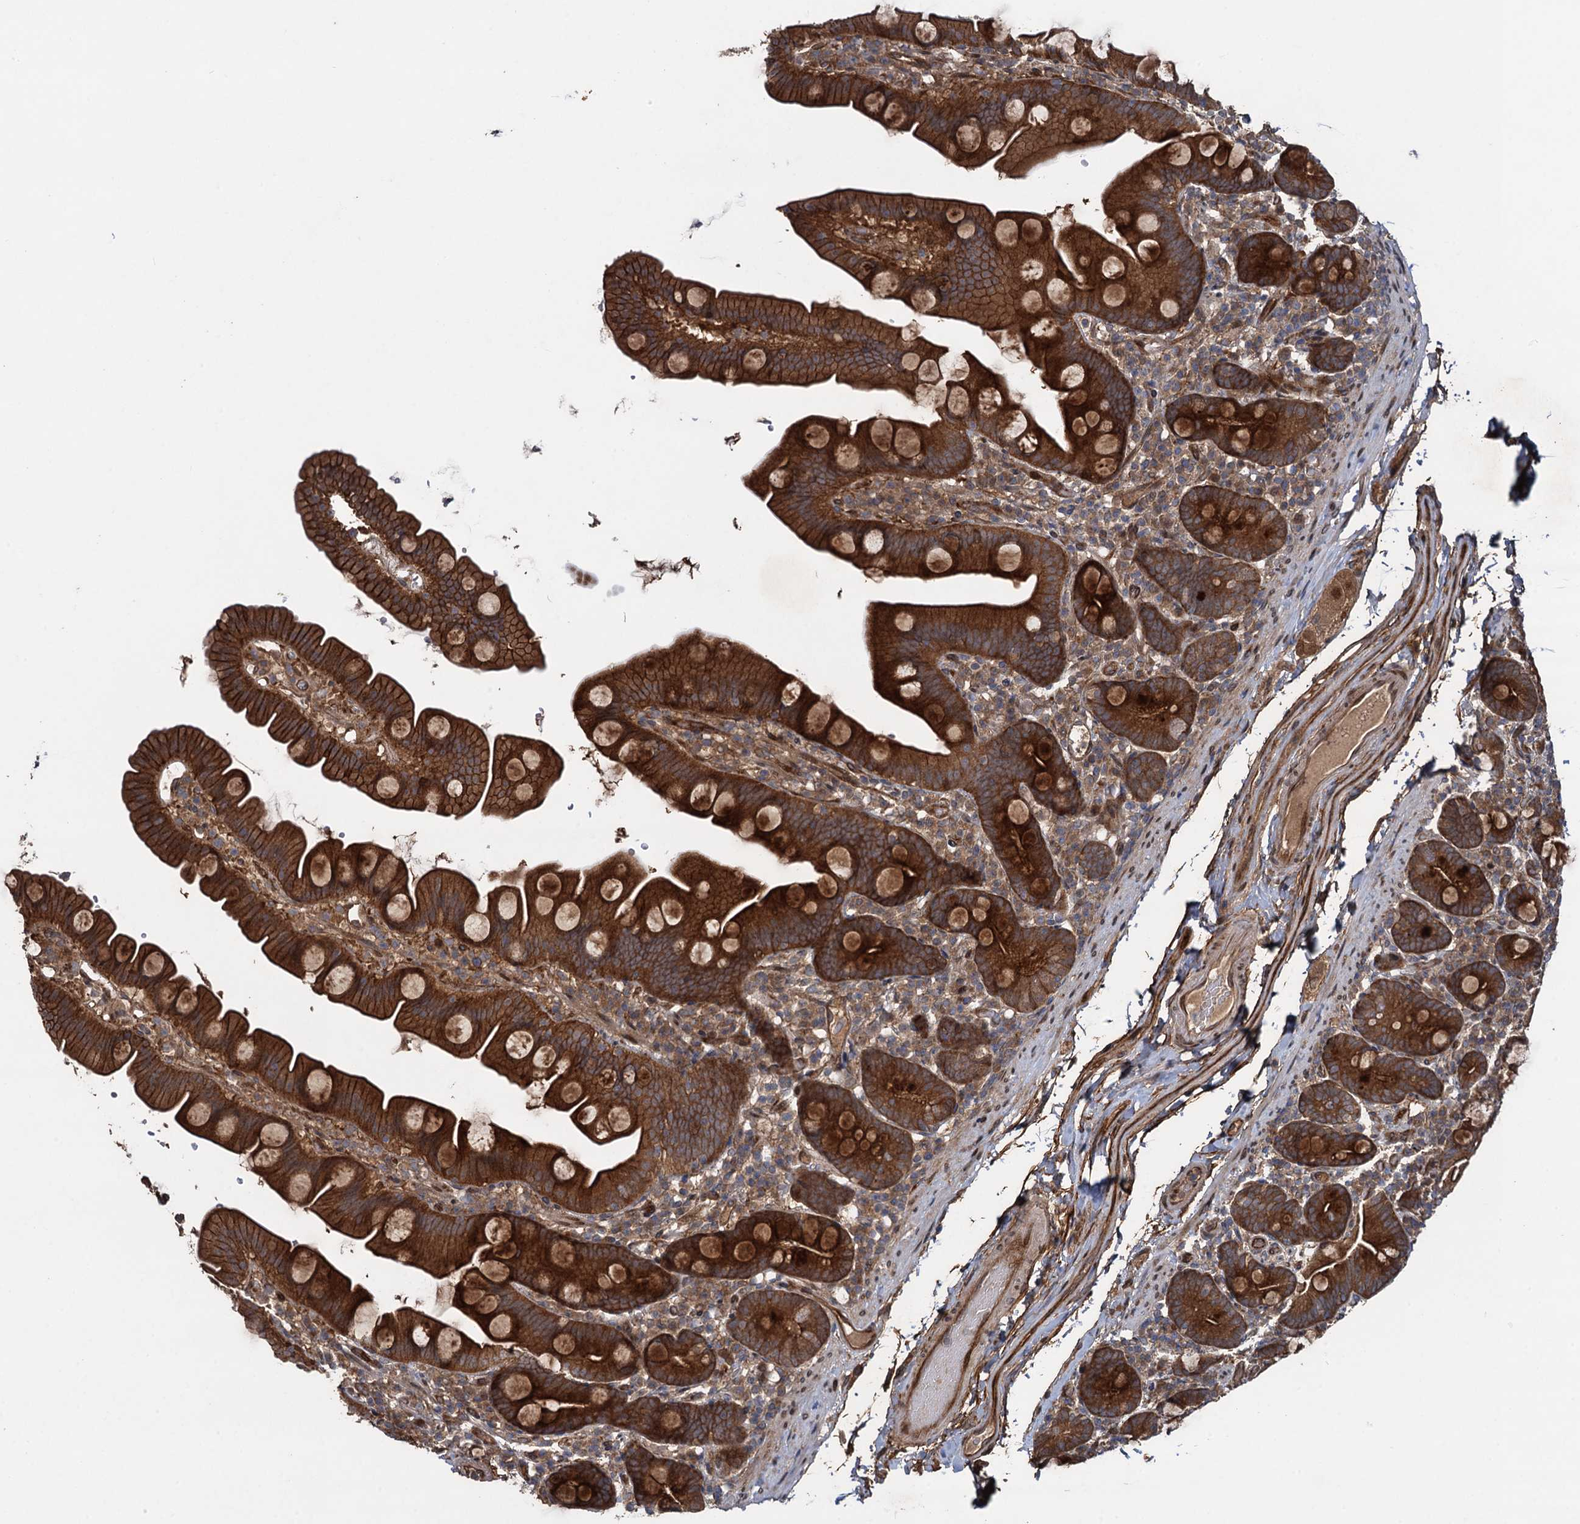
{"staining": {"intensity": "strong", "quantity": ">75%", "location": "cytoplasmic/membranous"}, "tissue": "small intestine", "cell_type": "Glandular cells", "image_type": "normal", "snomed": [{"axis": "morphology", "description": "Normal tissue, NOS"}, {"axis": "topography", "description": "Small intestine"}], "caption": "Human small intestine stained for a protein (brown) shows strong cytoplasmic/membranous positive positivity in about >75% of glandular cells.", "gene": "RHOBTB1", "patient": {"sex": "female", "age": 68}}